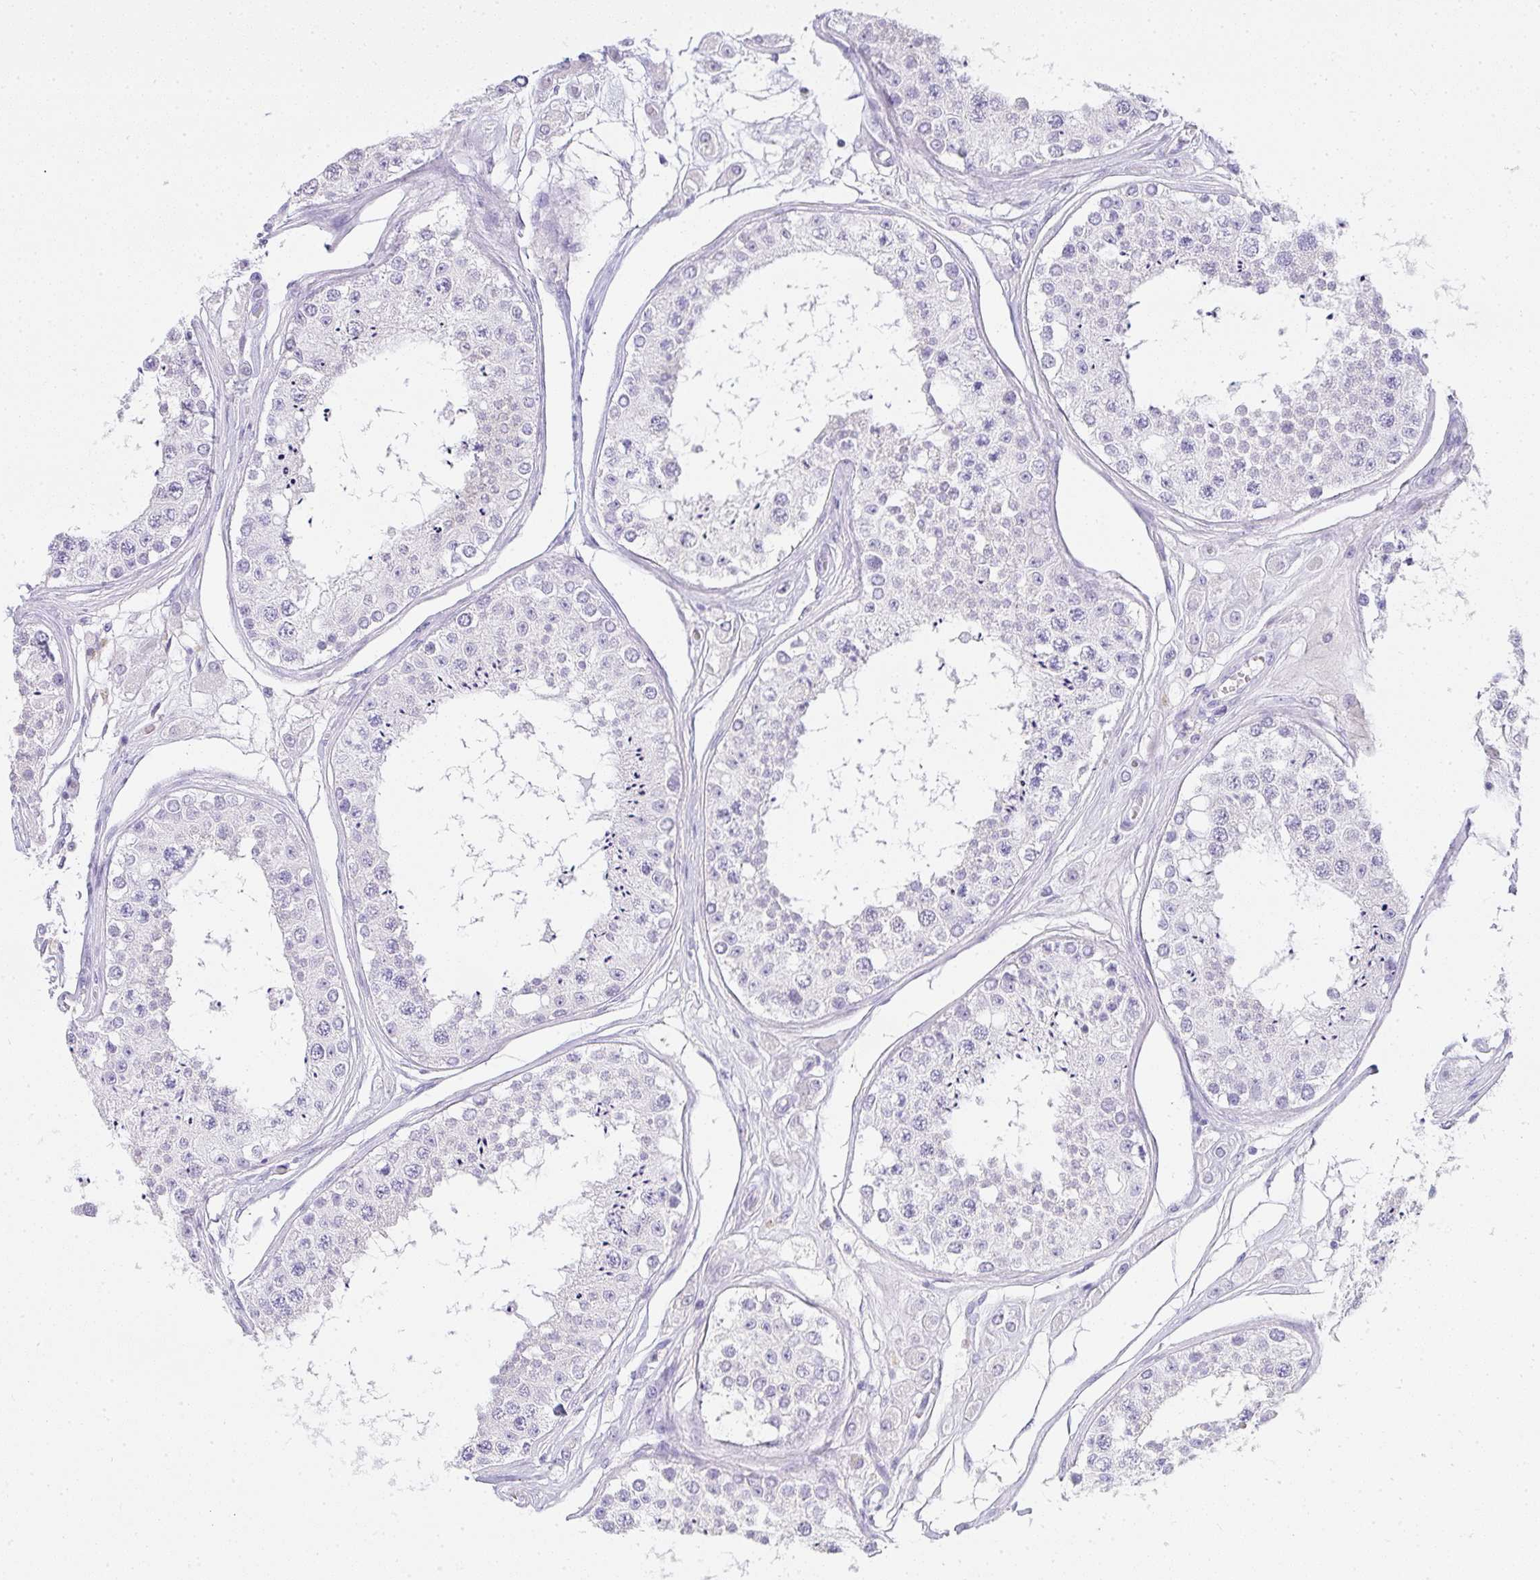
{"staining": {"intensity": "negative", "quantity": "none", "location": "none"}, "tissue": "testis", "cell_type": "Cells in seminiferous ducts", "image_type": "normal", "snomed": [{"axis": "morphology", "description": "Normal tissue, NOS"}, {"axis": "topography", "description": "Testis"}], "caption": "High power microscopy histopathology image of an IHC photomicrograph of normal testis, revealing no significant positivity in cells in seminiferous ducts. (IHC, brightfield microscopy, high magnification).", "gene": "OR5J2", "patient": {"sex": "male", "age": 25}}